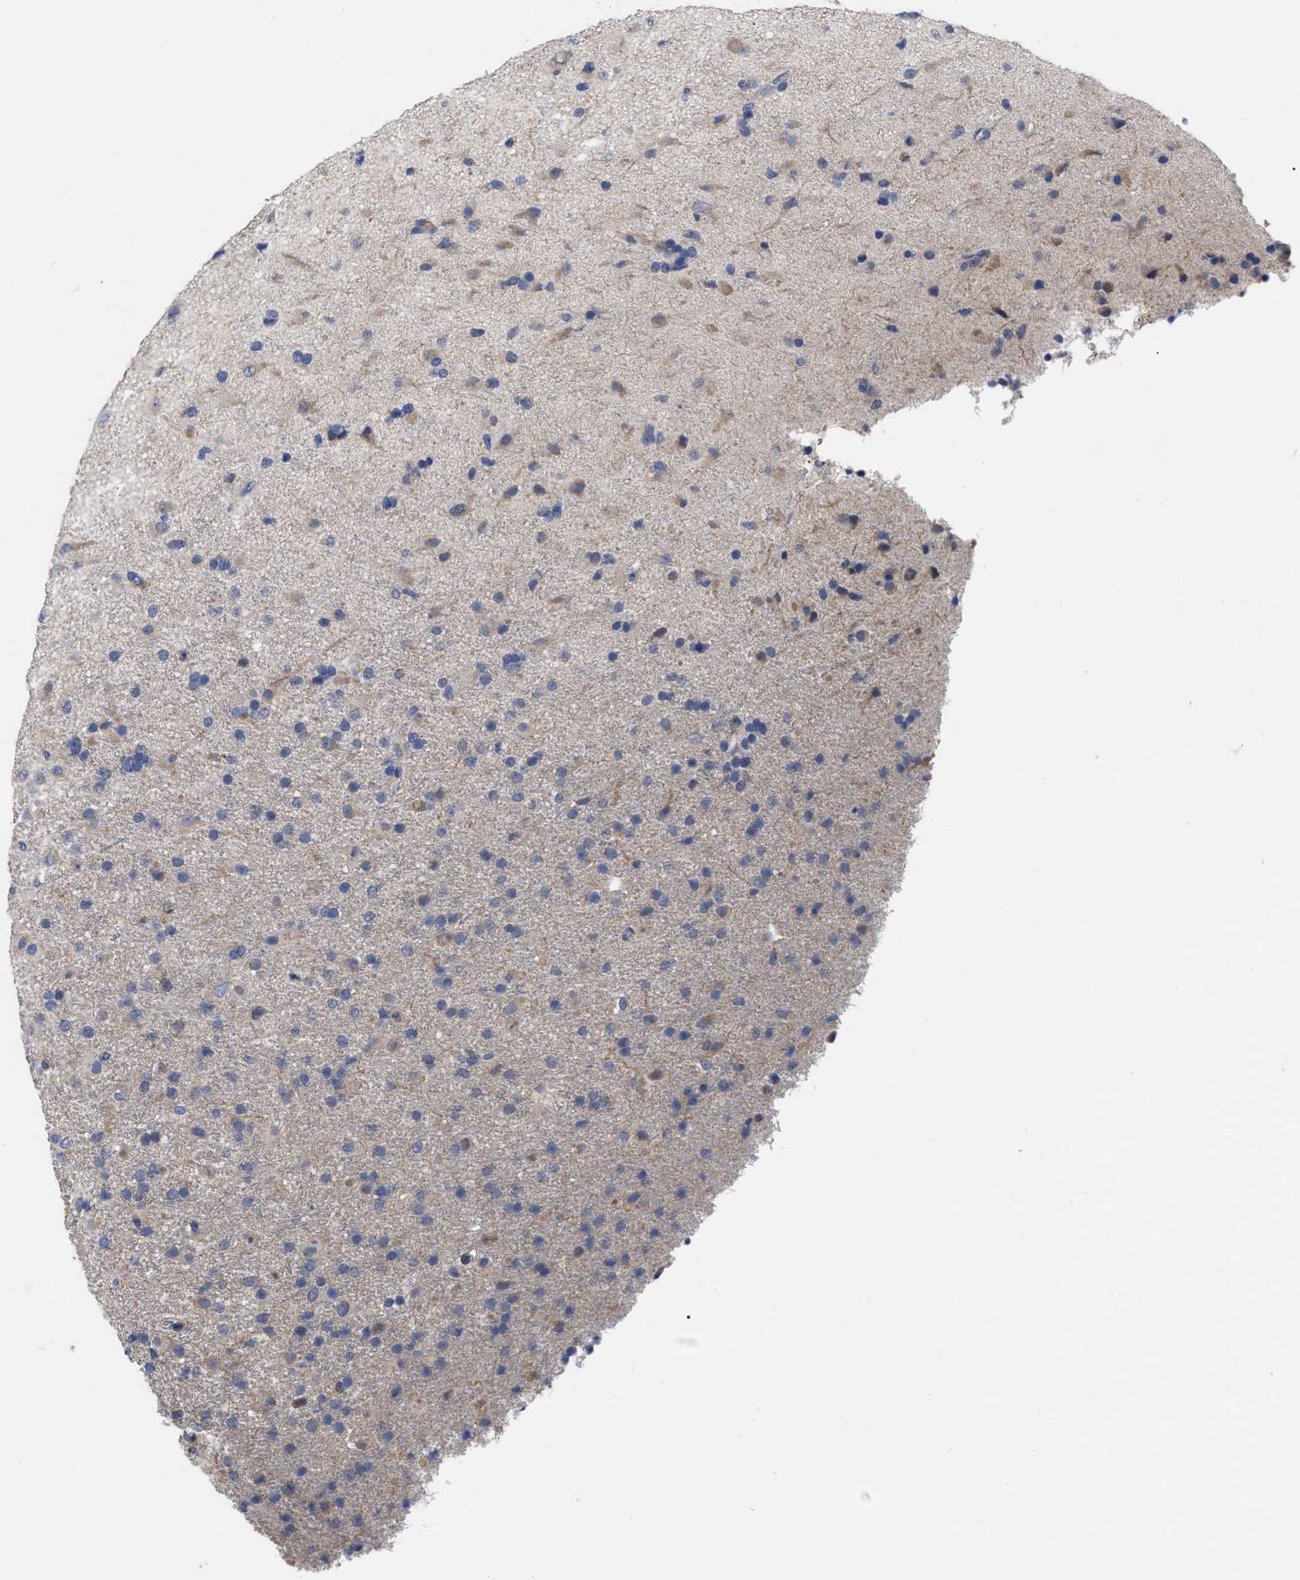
{"staining": {"intensity": "negative", "quantity": "none", "location": "none"}, "tissue": "glioma", "cell_type": "Tumor cells", "image_type": "cancer", "snomed": [{"axis": "morphology", "description": "Glioma, malignant, Low grade"}, {"axis": "topography", "description": "Brain"}], "caption": "Tumor cells show no significant staining in glioma.", "gene": "CCN5", "patient": {"sex": "male", "age": 65}}